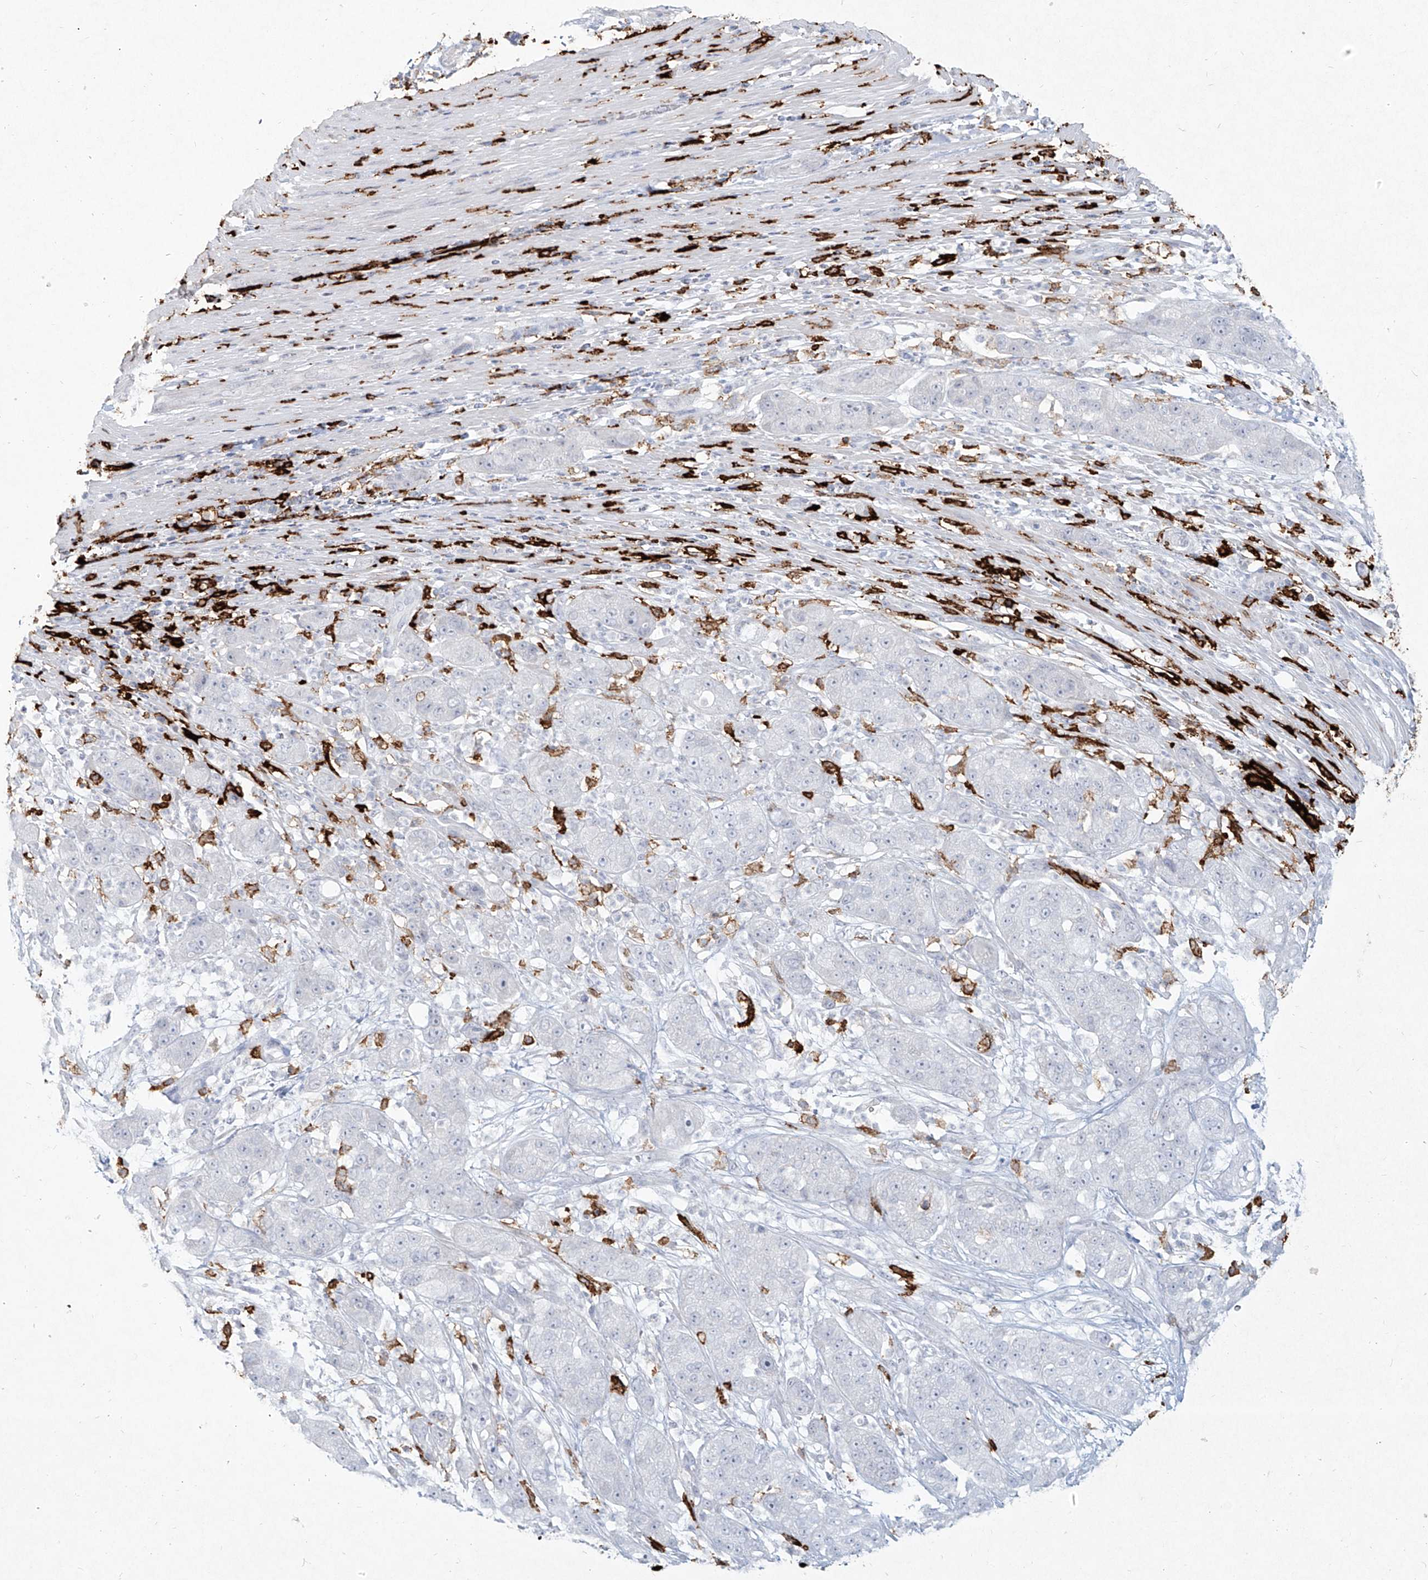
{"staining": {"intensity": "negative", "quantity": "none", "location": "none"}, "tissue": "pancreatic cancer", "cell_type": "Tumor cells", "image_type": "cancer", "snomed": [{"axis": "morphology", "description": "Adenocarcinoma, NOS"}, {"axis": "topography", "description": "Pancreas"}], "caption": "An IHC micrograph of adenocarcinoma (pancreatic) is shown. There is no staining in tumor cells of adenocarcinoma (pancreatic).", "gene": "CD209", "patient": {"sex": "female", "age": 78}}